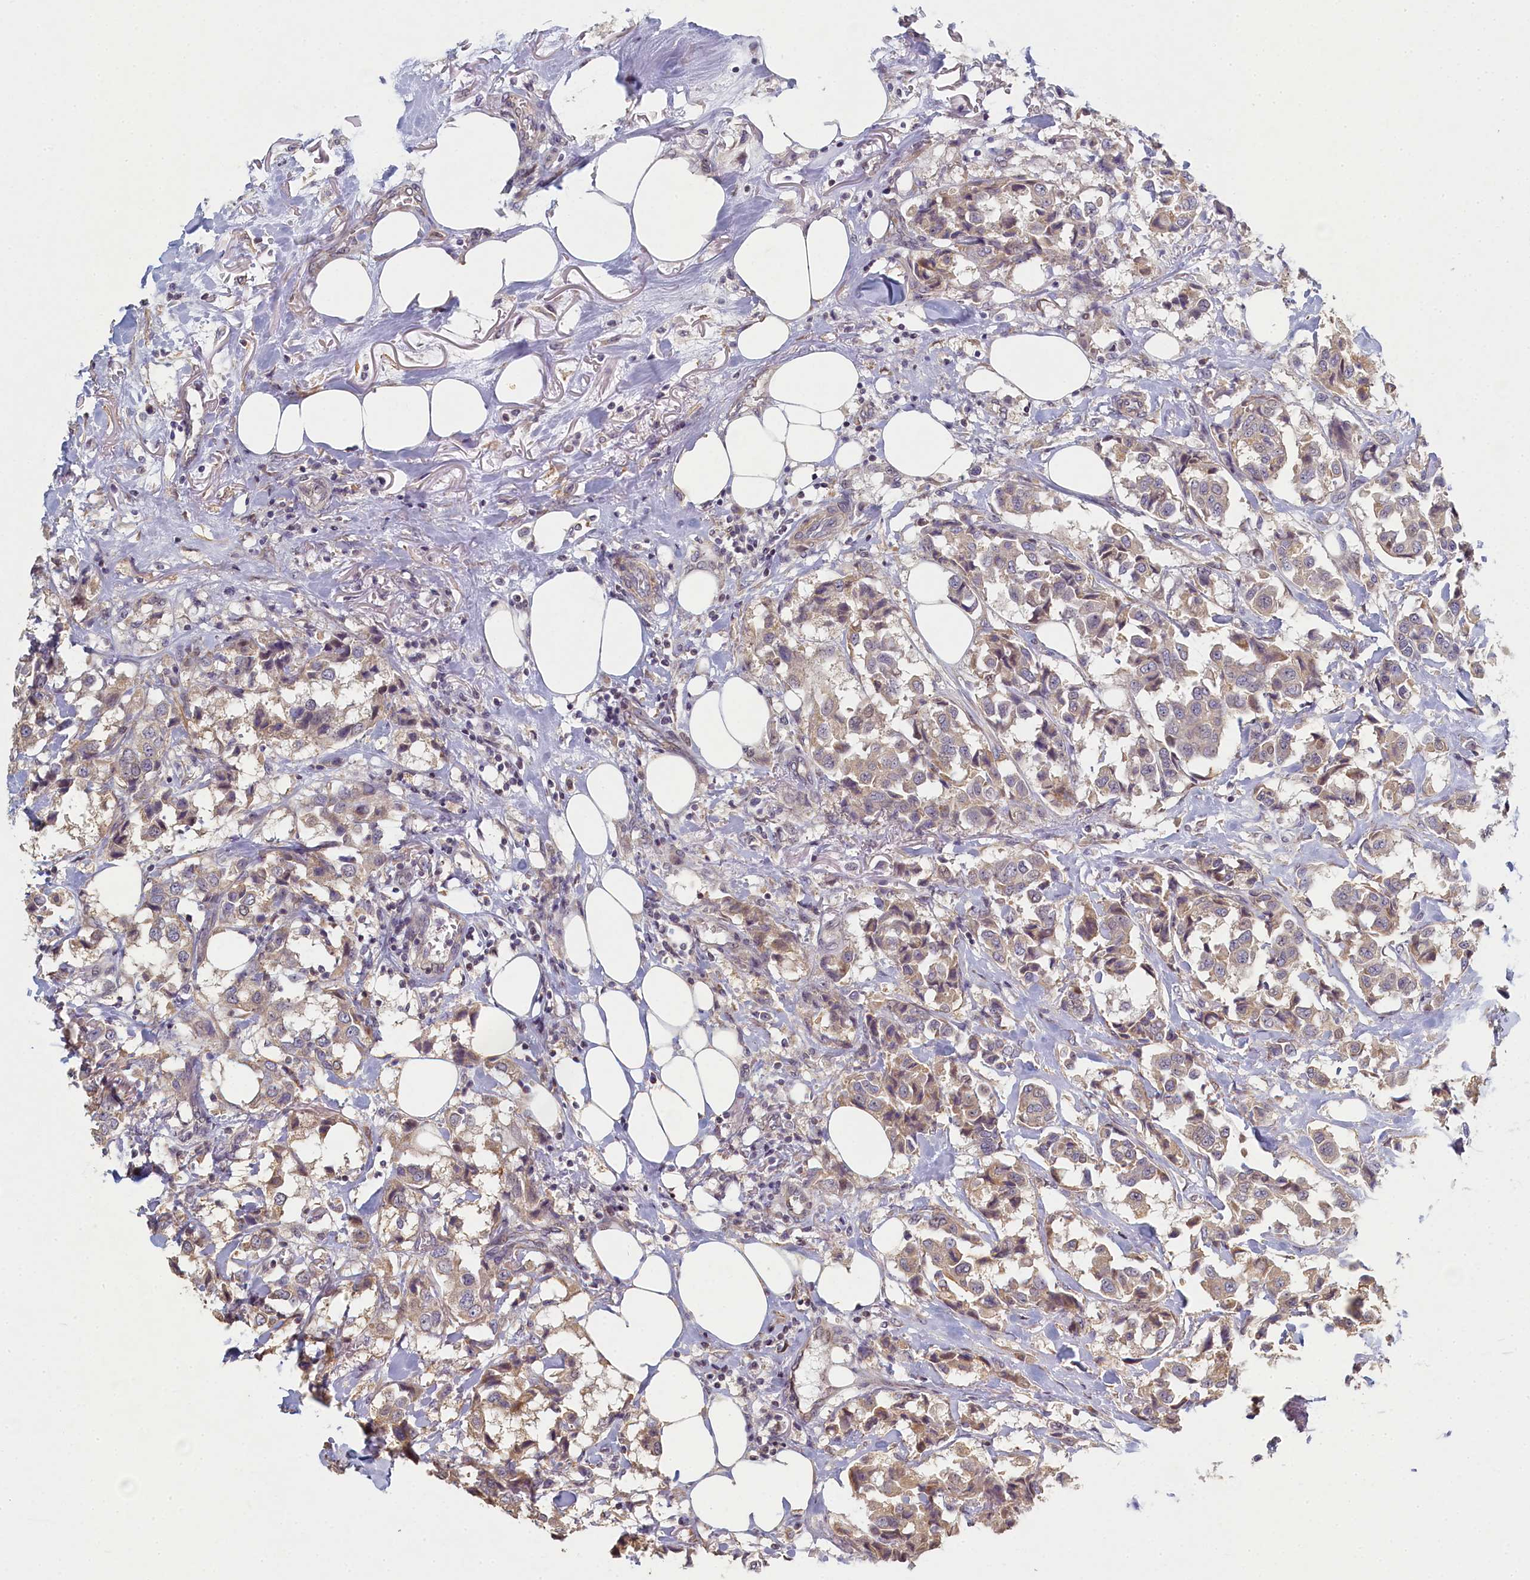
{"staining": {"intensity": "weak", "quantity": ">75%", "location": "cytoplasmic/membranous"}, "tissue": "breast cancer", "cell_type": "Tumor cells", "image_type": "cancer", "snomed": [{"axis": "morphology", "description": "Duct carcinoma"}, {"axis": "topography", "description": "Breast"}], "caption": "Protein staining exhibits weak cytoplasmic/membranous expression in about >75% of tumor cells in breast intraductal carcinoma.", "gene": "DIXDC1", "patient": {"sex": "female", "age": 80}}